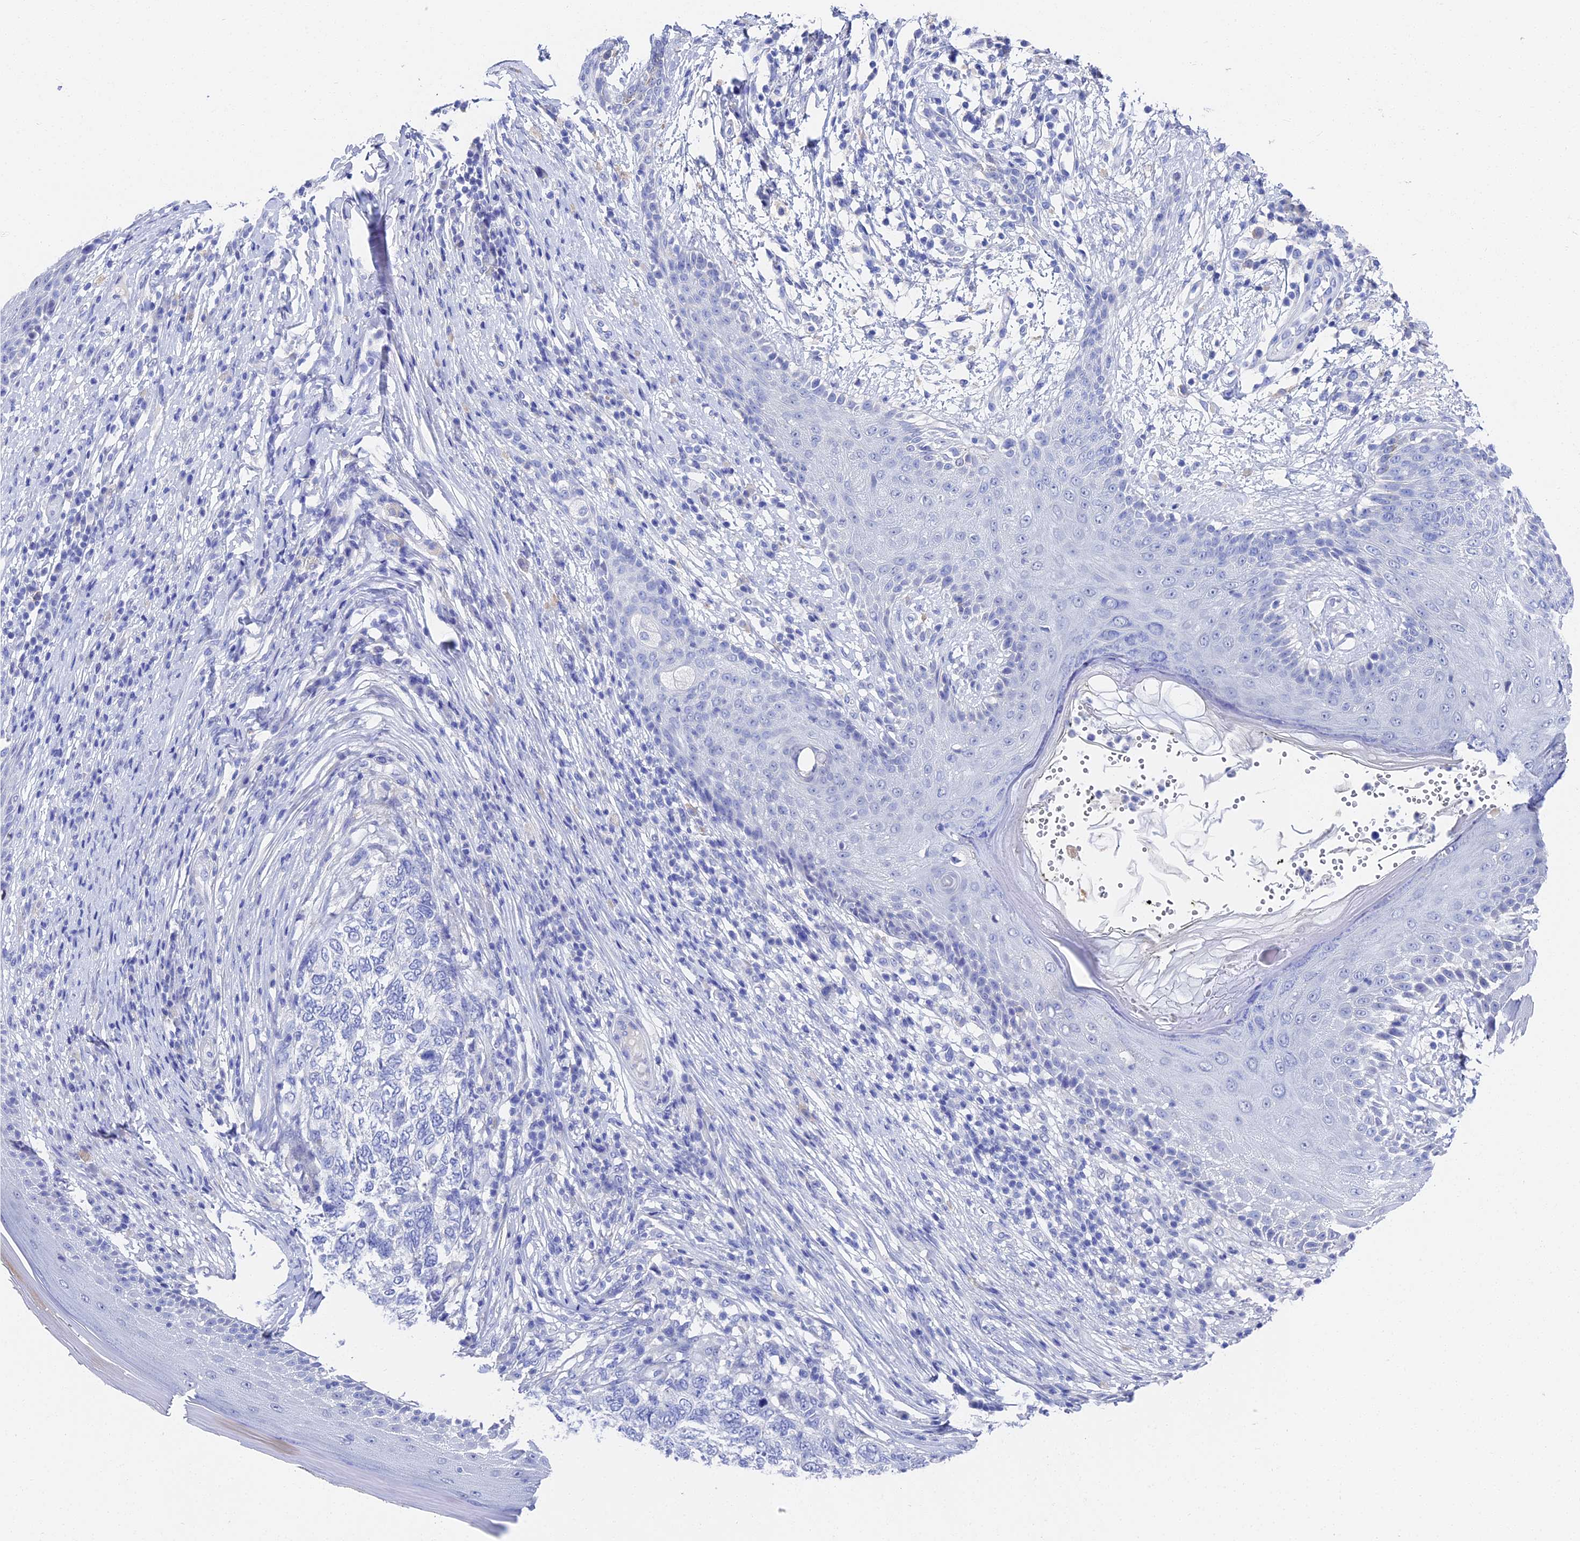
{"staining": {"intensity": "negative", "quantity": "none", "location": "none"}, "tissue": "skin cancer", "cell_type": "Tumor cells", "image_type": "cancer", "snomed": [{"axis": "morphology", "description": "Basal cell carcinoma"}, {"axis": "topography", "description": "Skin"}], "caption": "Immunohistochemistry histopathology image of human skin cancer (basal cell carcinoma) stained for a protein (brown), which demonstrates no positivity in tumor cells.", "gene": "VPS33B", "patient": {"sex": "female", "age": 65}}